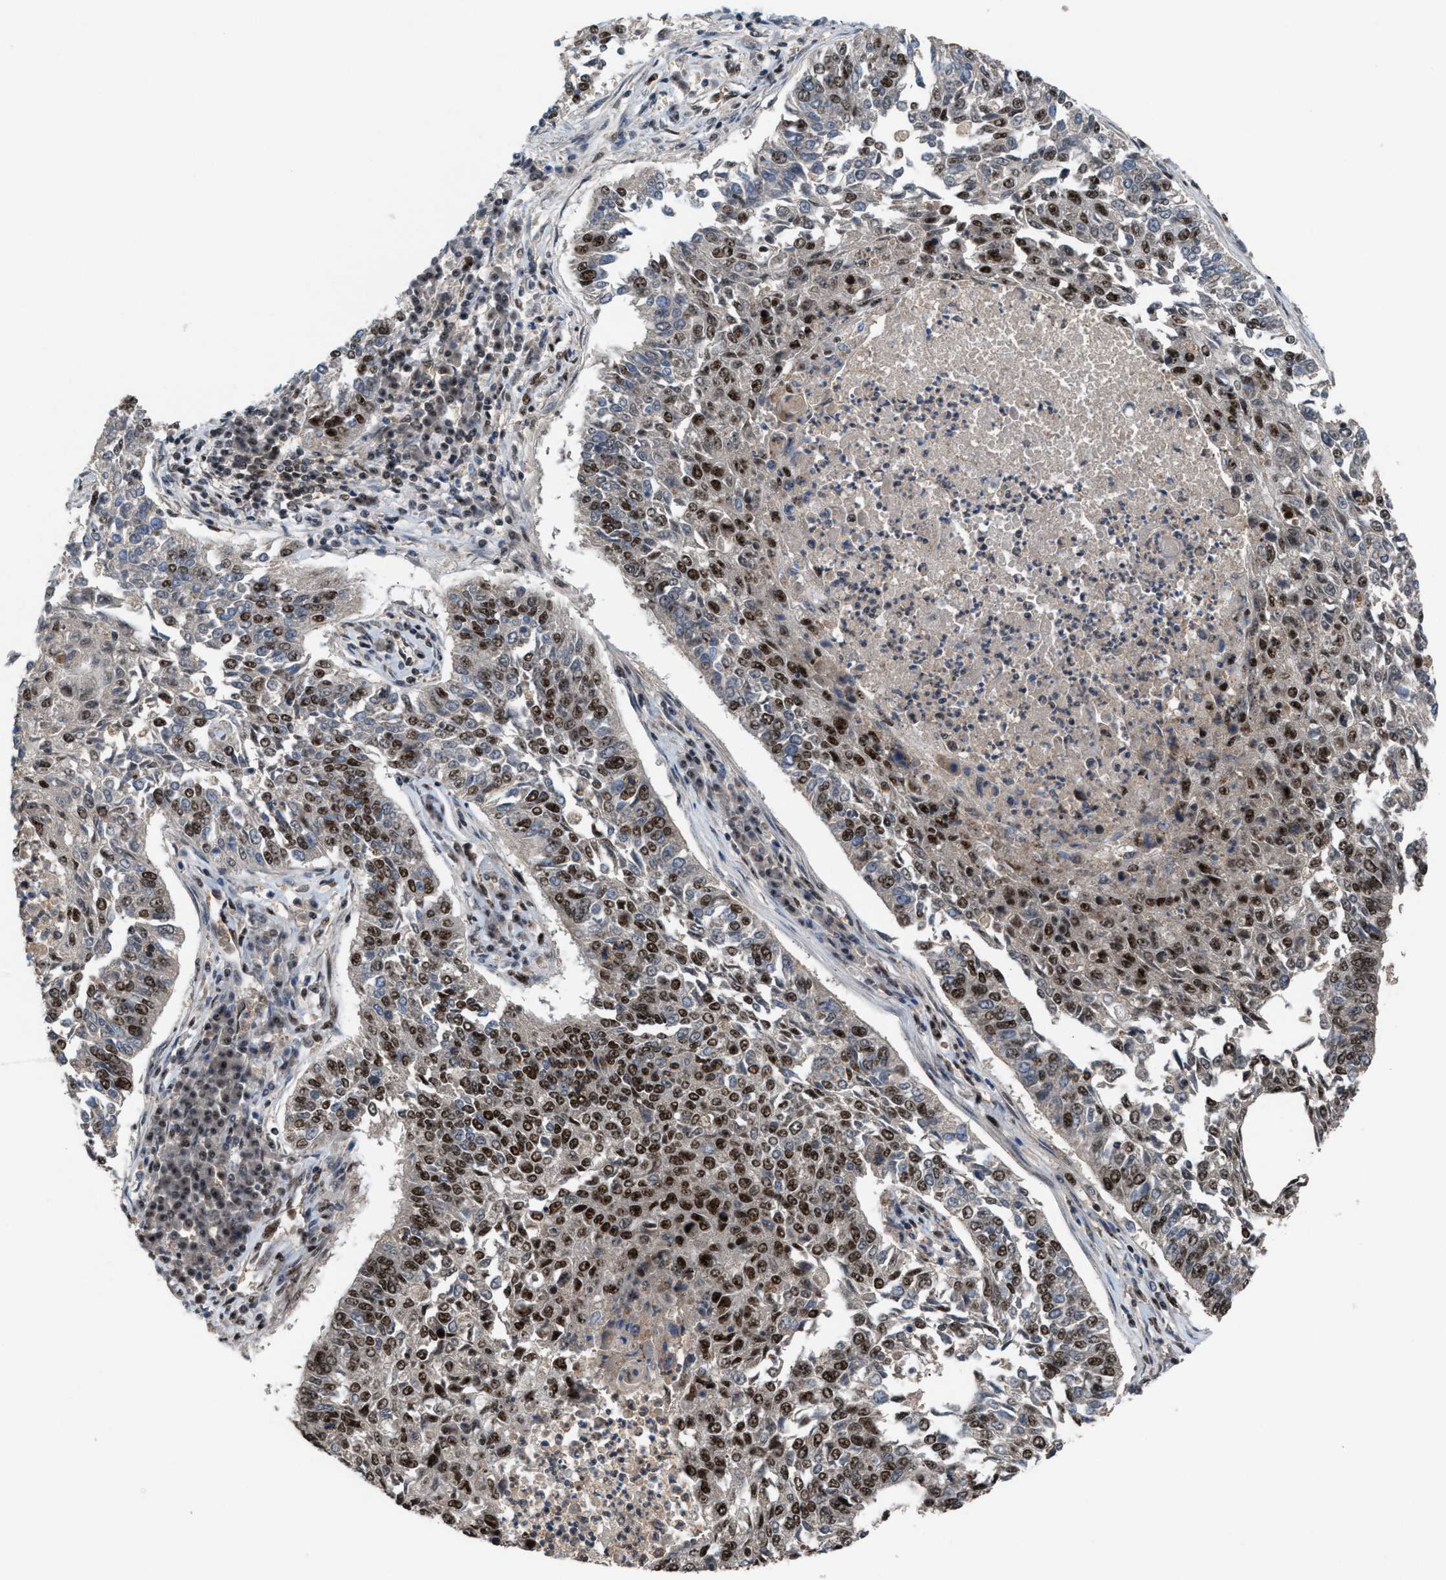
{"staining": {"intensity": "strong", "quantity": "25%-75%", "location": "nuclear"}, "tissue": "lung cancer", "cell_type": "Tumor cells", "image_type": "cancer", "snomed": [{"axis": "morphology", "description": "Normal tissue, NOS"}, {"axis": "morphology", "description": "Squamous cell carcinoma, NOS"}, {"axis": "topography", "description": "Cartilage tissue"}, {"axis": "topography", "description": "Bronchus"}, {"axis": "topography", "description": "Lung"}], "caption": "A histopathology image of human squamous cell carcinoma (lung) stained for a protein displays strong nuclear brown staining in tumor cells.", "gene": "PRPF4", "patient": {"sex": "female", "age": 49}}